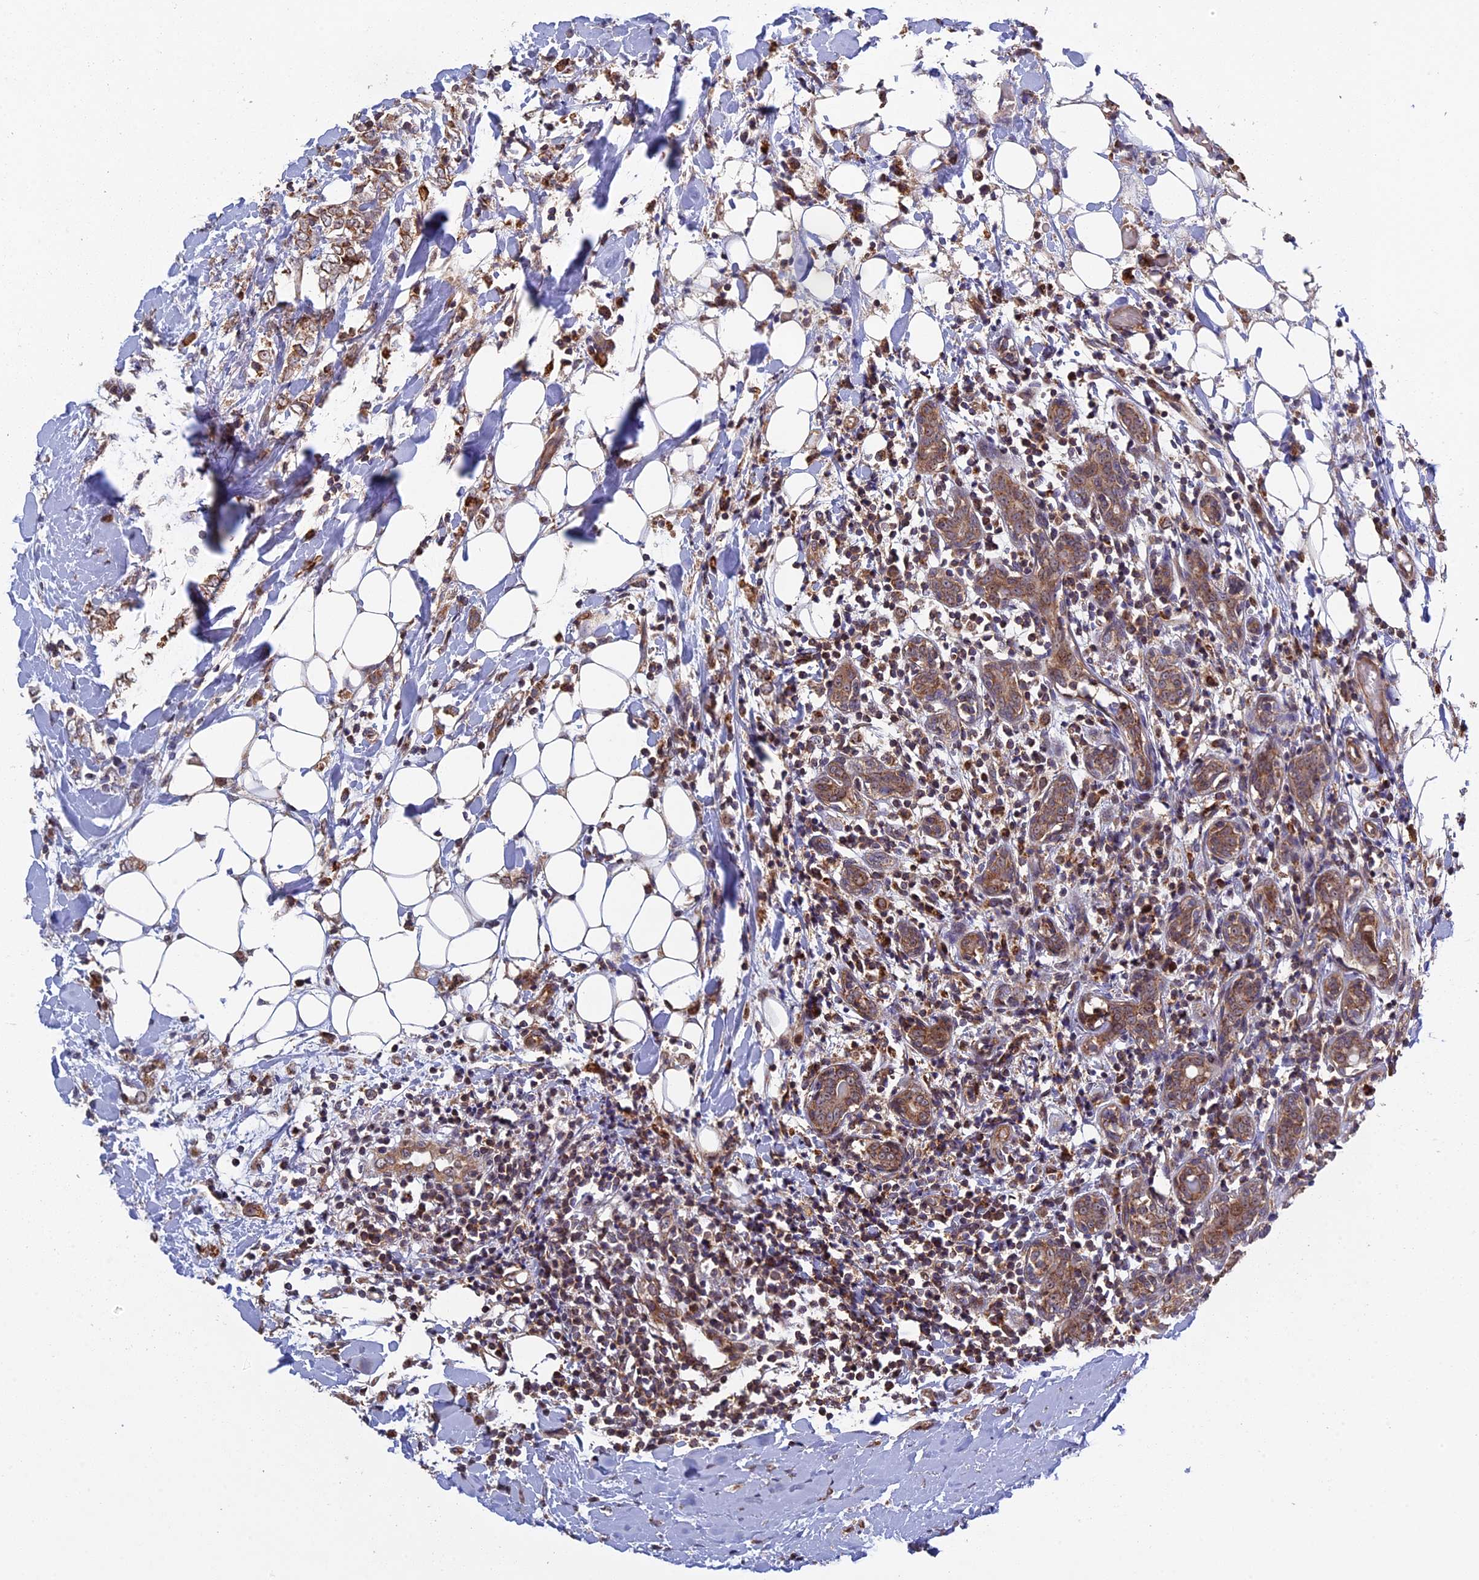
{"staining": {"intensity": "moderate", "quantity": ">75%", "location": "cytoplasmic/membranous,nuclear"}, "tissue": "breast cancer", "cell_type": "Tumor cells", "image_type": "cancer", "snomed": [{"axis": "morphology", "description": "Normal tissue, NOS"}, {"axis": "morphology", "description": "Lobular carcinoma"}, {"axis": "topography", "description": "Breast"}], "caption": "Breast cancer stained with a protein marker displays moderate staining in tumor cells.", "gene": "FERMT1", "patient": {"sex": "female", "age": 47}}